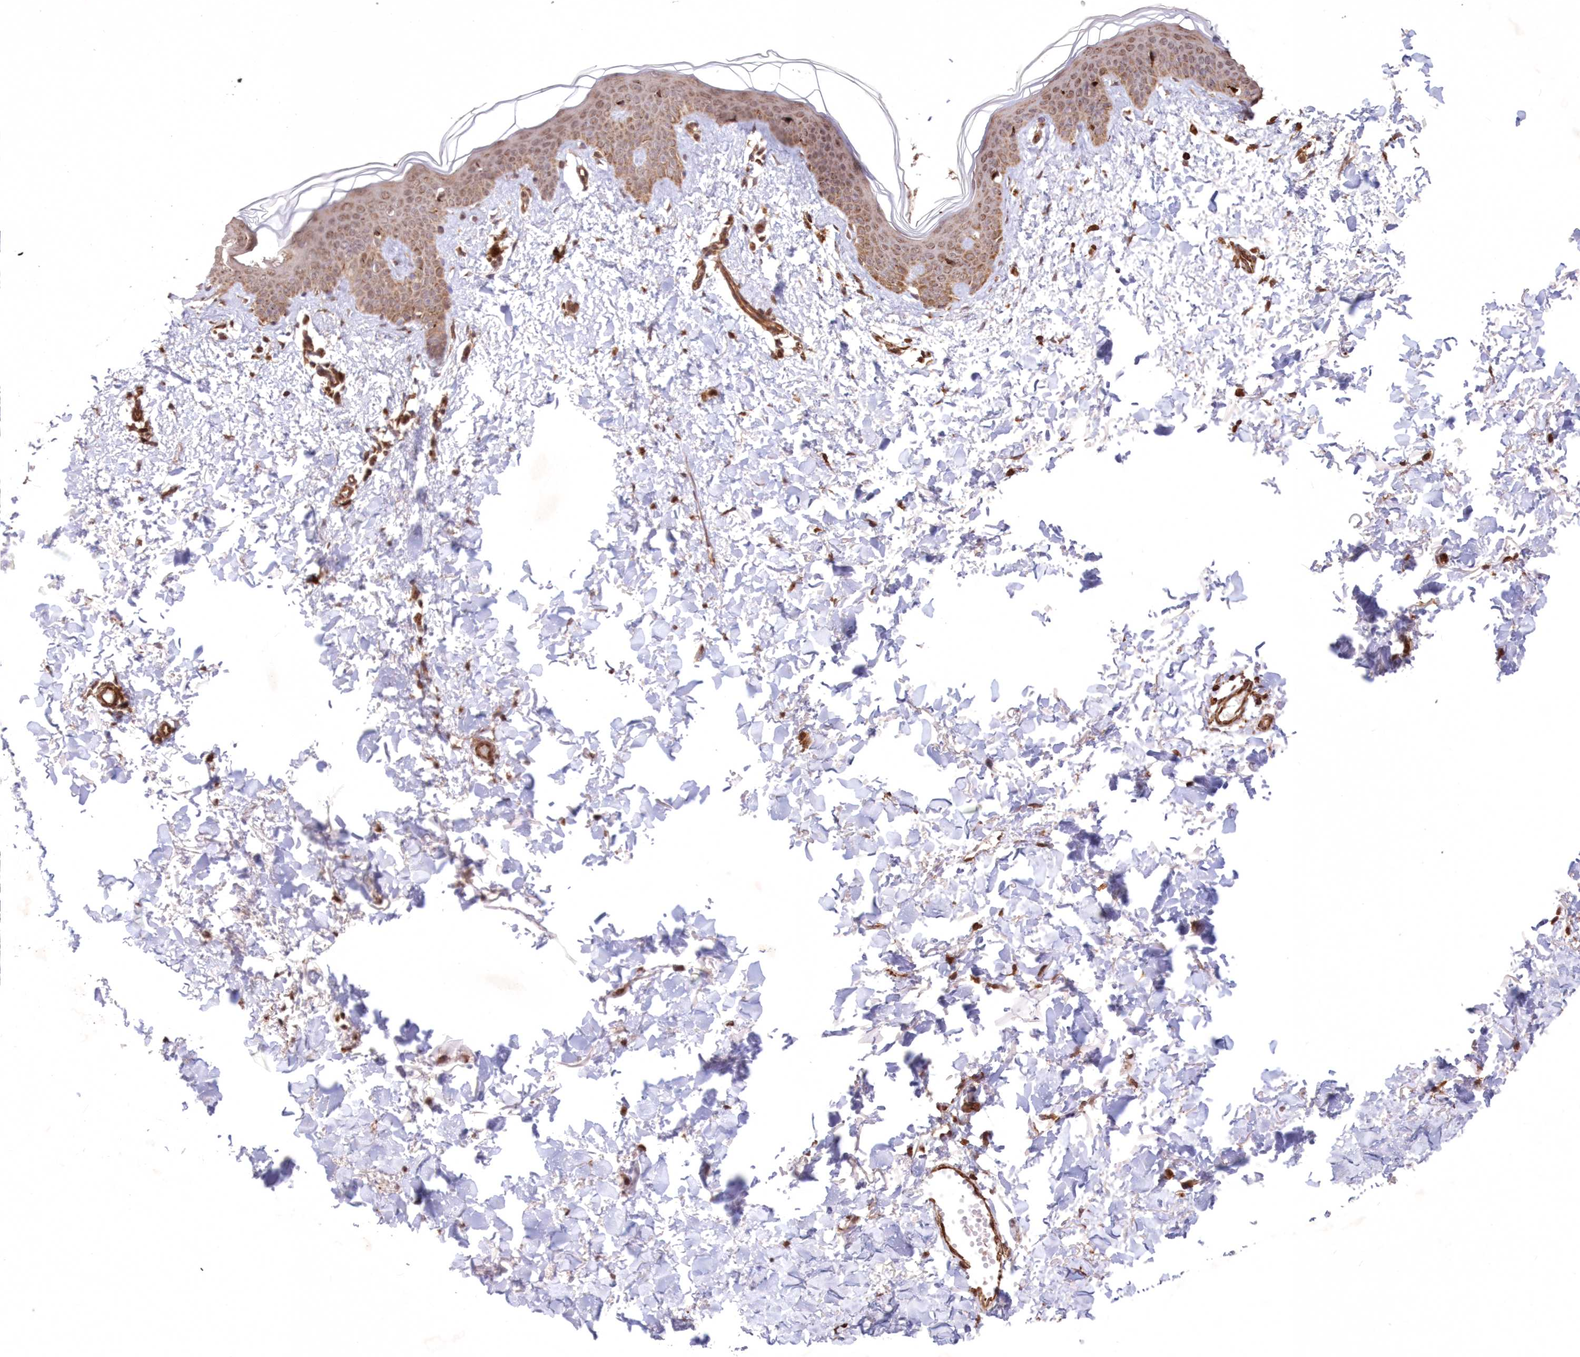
{"staining": {"intensity": "moderate", "quantity": ">75%", "location": "cytoplasmic/membranous"}, "tissue": "skin", "cell_type": "Fibroblasts", "image_type": "normal", "snomed": [{"axis": "morphology", "description": "Normal tissue, NOS"}, {"axis": "topography", "description": "Skin"}], "caption": "A histopathology image of skin stained for a protein demonstrates moderate cytoplasmic/membranous brown staining in fibroblasts. (IHC, brightfield microscopy, high magnification).", "gene": "TMEM139", "patient": {"sex": "female", "age": 46}}